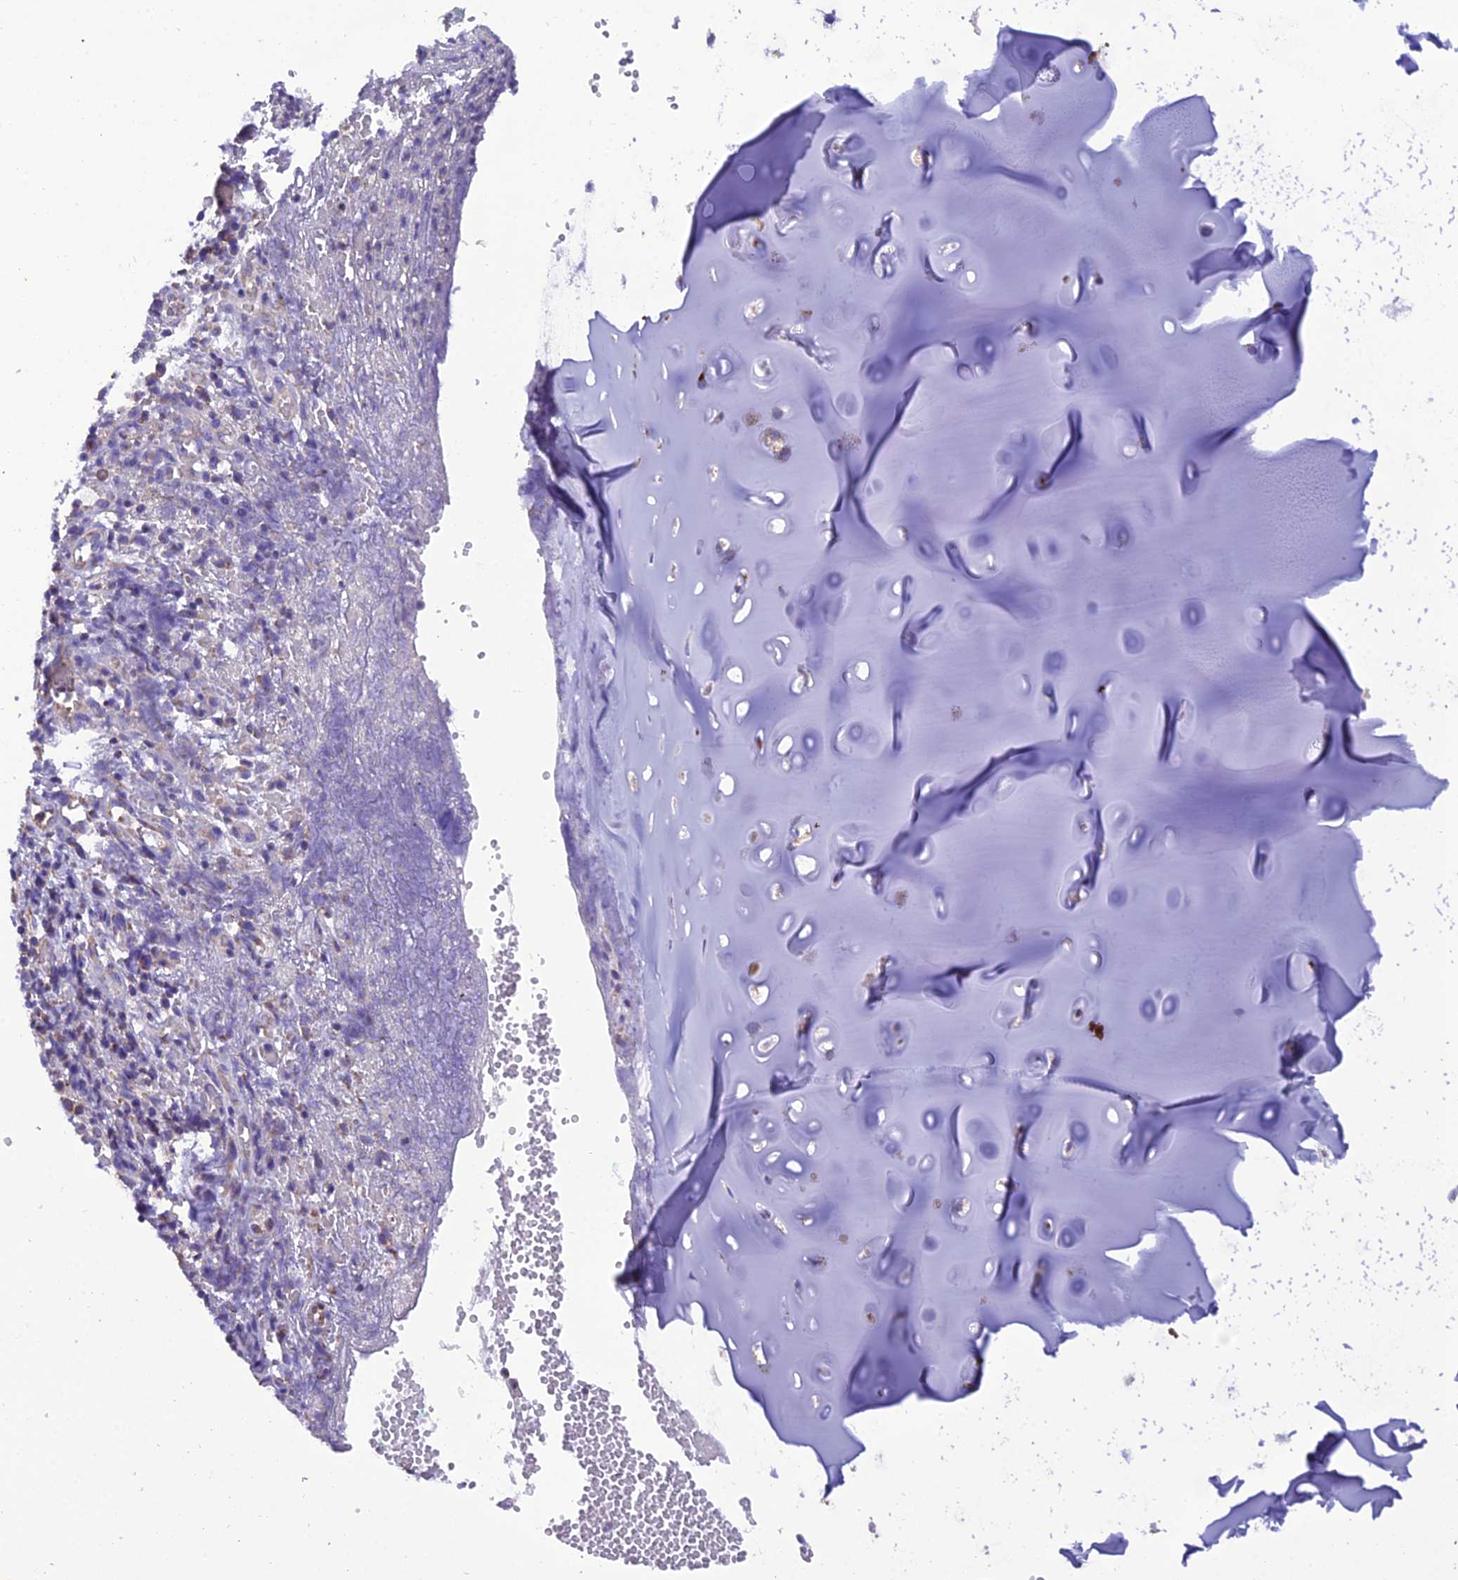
{"staining": {"intensity": "weak", "quantity": "25%-75%", "location": "cytoplasmic/membranous"}, "tissue": "soft tissue", "cell_type": "Chondrocytes", "image_type": "normal", "snomed": [{"axis": "morphology", "description": "Normal tissue, NOS"}, {"axis": "morphology", "description": "Basal cell carcinoma"}, {"axis": "topography", "description": "Cartilage tissue"}, {"axis": "topography", "description": "Nasopharynx"}, {"axis": "topography", "description": "Oral tissue"}], "caption": "Chondrocytes reveal low levels of weak cytoplasmic/membranous expression in about 25%-75% of cells in normal soft tissue. The staining was performed using DAB (3,3'-diaminobenzidine) to visualize the protein expression in brown, while the nuclei were stained in blue with hematoxylin (Magnification: 20x).", "gene": "GPD1", "patient": {"sex": "female", "age": 77}}